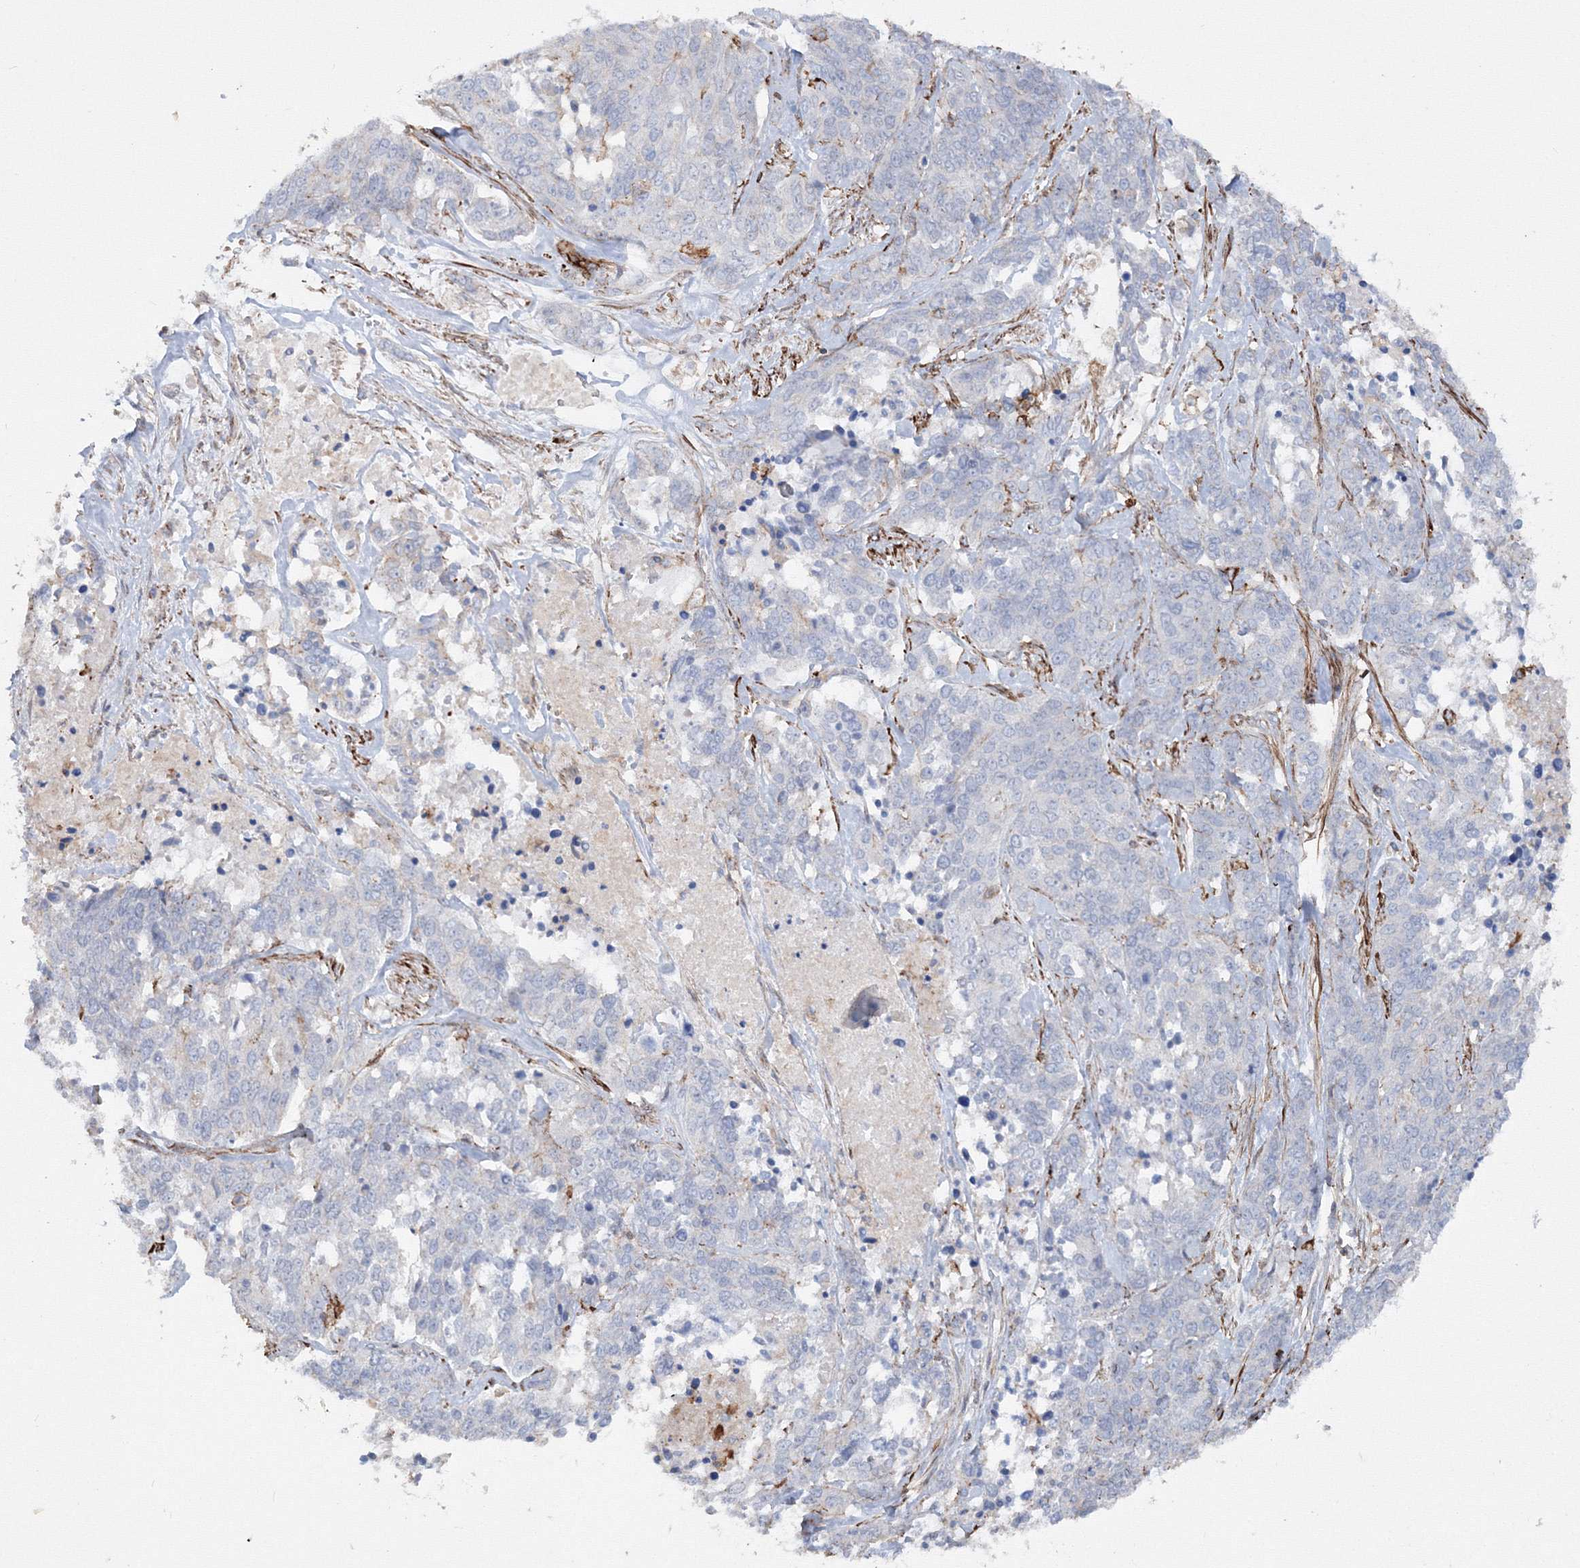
{"staining": {"intensity": "negative", "quantity": "none", "location": "none"}, "tissue": "ovarian cancer", "cell_type": "Tumor cells", "image_type": "cancer", "snomed": [{"axis": "morphology", "description": "Cystadenocarcinoma, serous, NOS"}, {"axis": "topography", "description": "Ovary"}], "caption": "Immunohistochemistry image of neoplastic tissue: human ovarian cancer stained with DAB demonstrates no significant protein positivity in tumor cells.", "gene": "GPR82", "patient": {"sex": "female", "age": 44}}